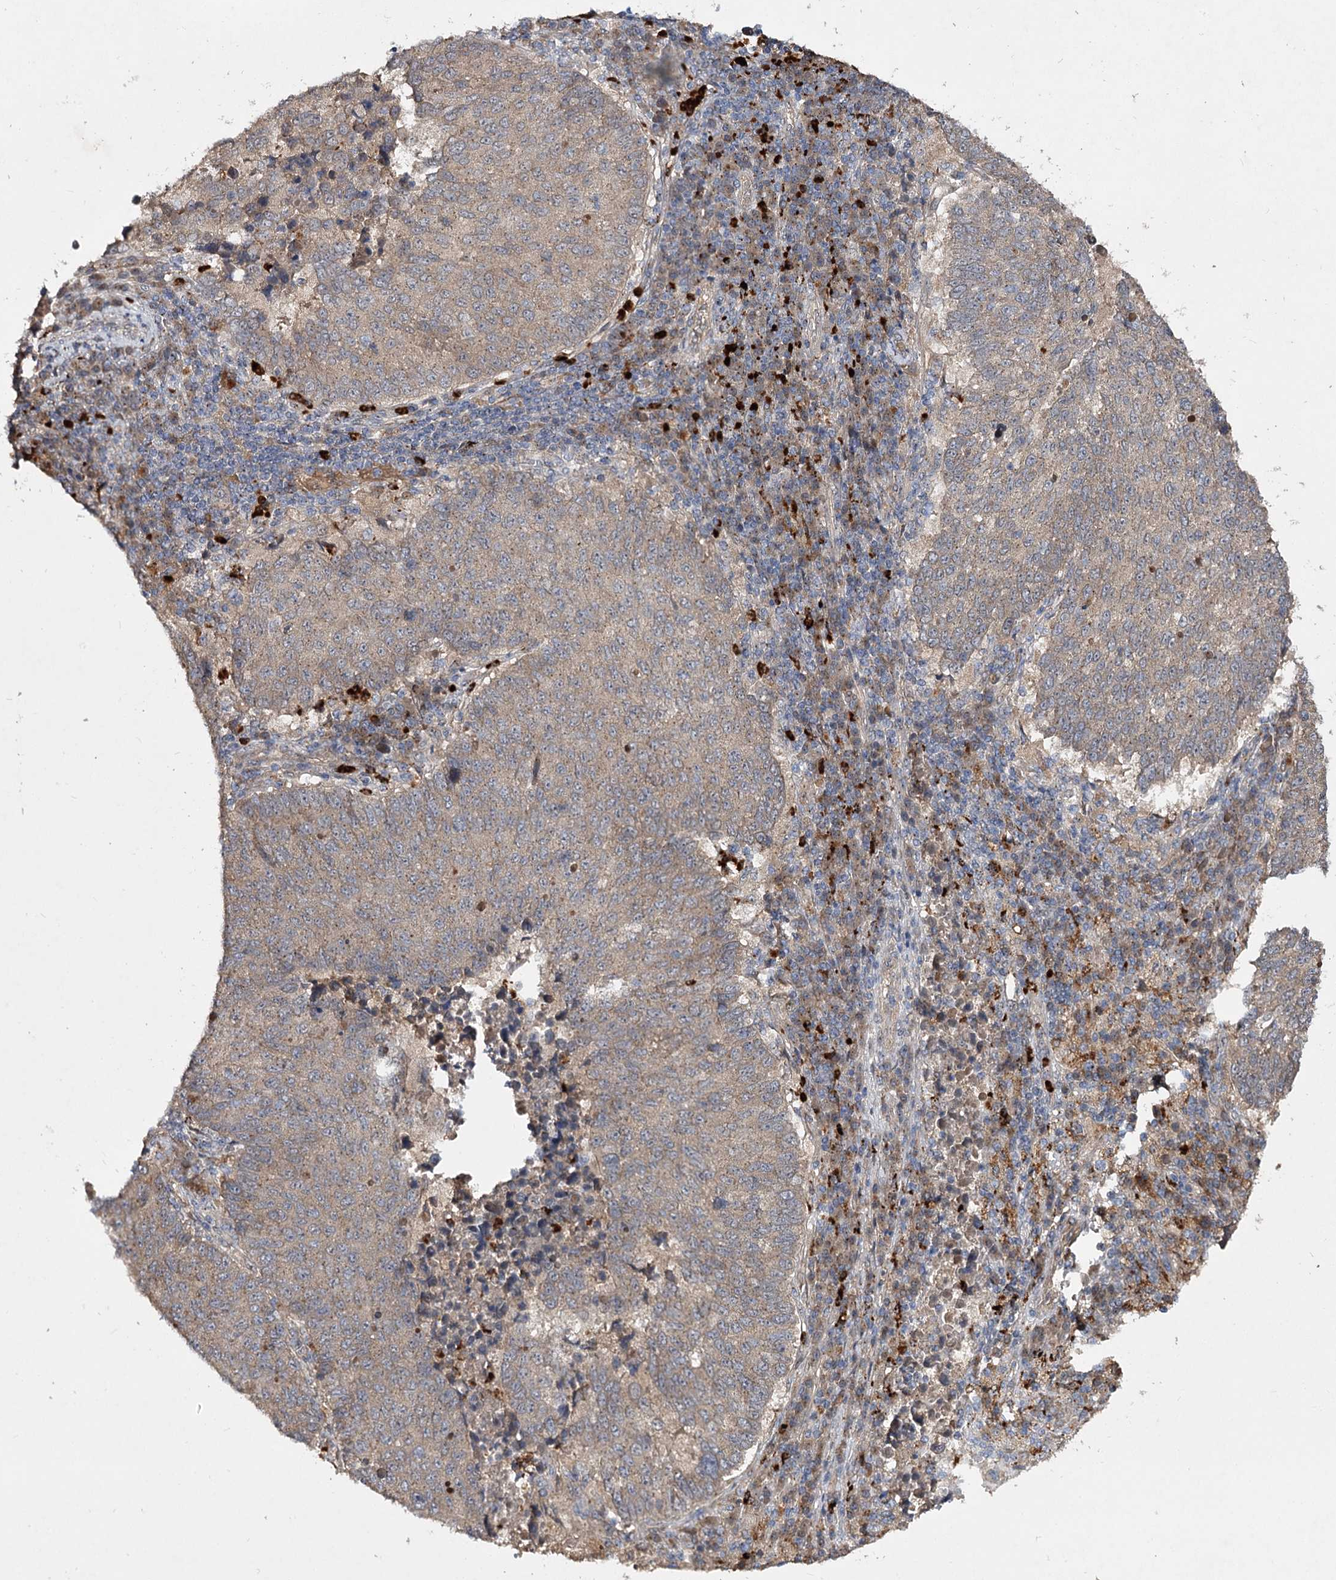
{"staining": {"intensity": "weak", "quantity": ">75%", "location": "cytoplasmic/membranous"}, "tissue": "lung cancer", "cell_type": "Tumor cells", "image_type": "cancer", "snomed": [{"axis": "morphology", "description": "Squamous cell carcinoma, NOS"}, {"axis": "topography", "description": "Lung"}], "caption": "IHC (DAB) staining of human squamous cell carcinoma (lung) shows weak cytoplasmic/membranous protein positivity in about >75% of tumor cells. The staining is performed using DAB brown chromogen to label protein expression. The nuclei are counter-stained blue using hematoxylin.", "gene": "MINDY3", "patient": {"sex": "male", "age": 73}}